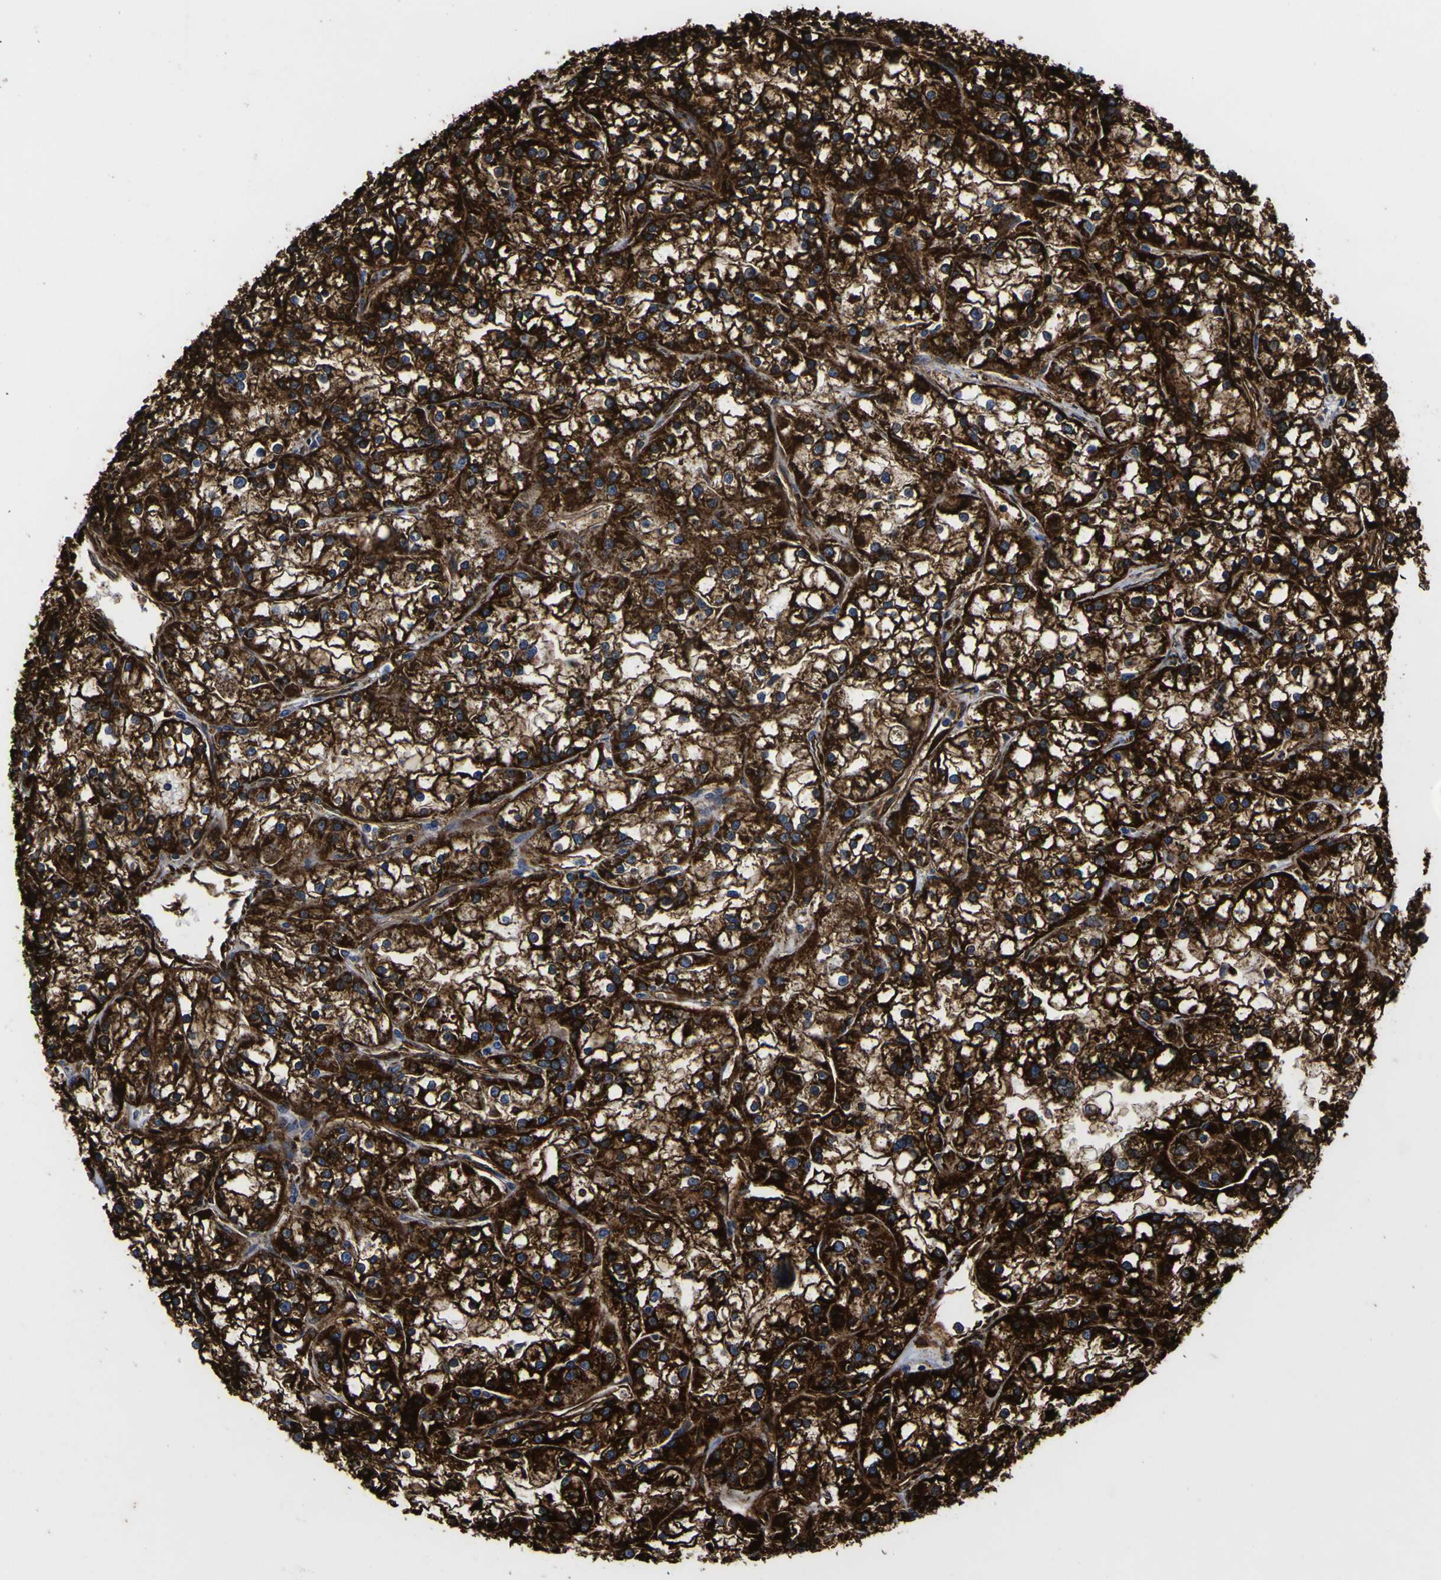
{"staining": {"intensity": "strong", "quantity": ">75%", "location": "cytoplasmic/membranous"}, "tissue": "renal cancer", "cell_type": "Tumor cells", "image_type": "cancer", "snomed": [{"axis": "morphology", "description": "Adenocarcinoma, NOS"}, {"axis": "topography", "description": "Kidney"}], "caption": "Renal cancer stained with immunohistochemistry (IHC) reveals strong cytoplasmic/membranous staining in about >75% of tumor cells. (IHC, brightfield microscopy, high magnification).", "gene": "SCD", "patient": {"sex": "female", "age": 52}}